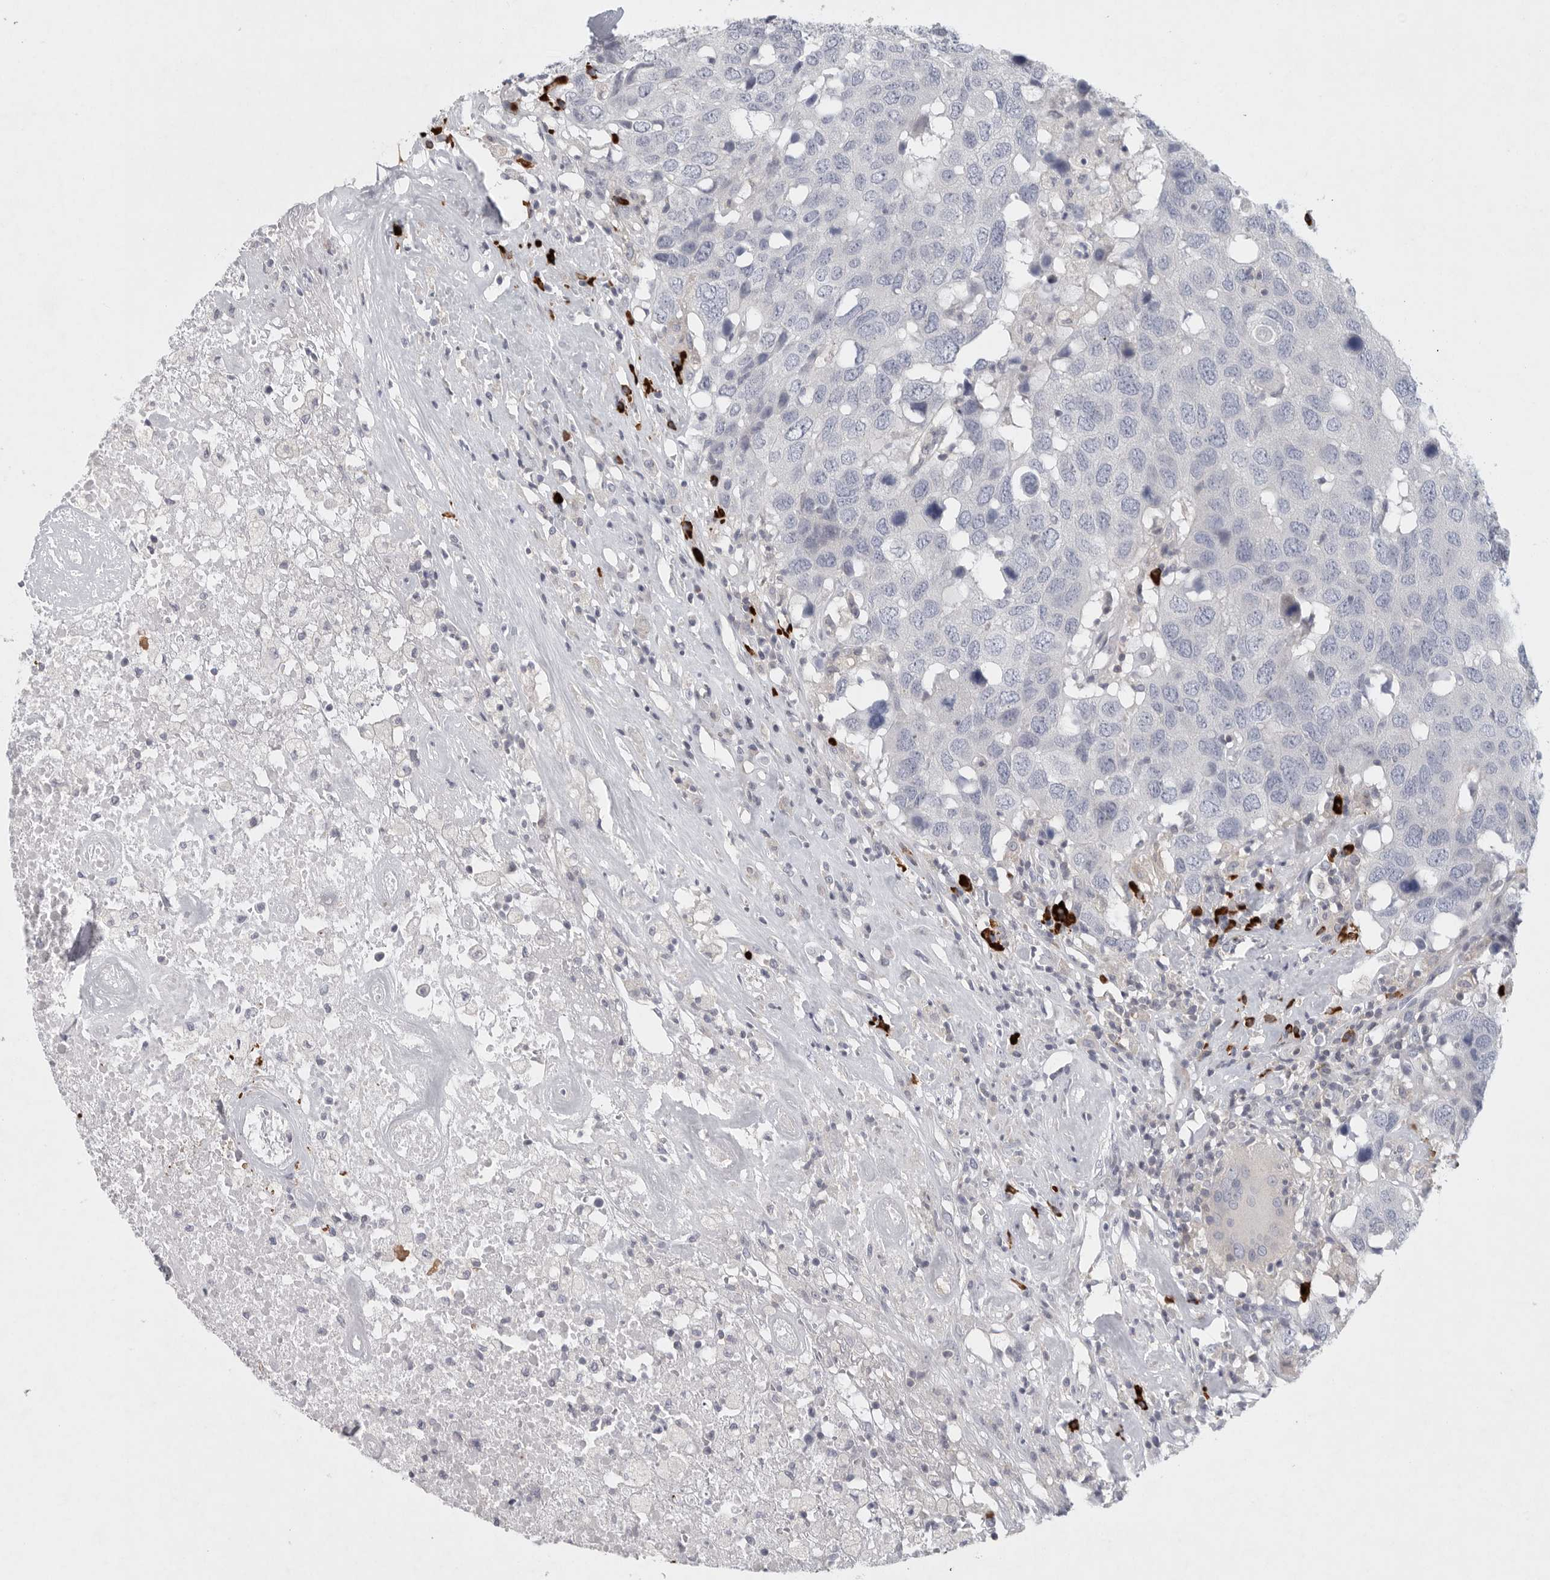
{"staining": {"intensity": "negative", "quantity": "none", "location": "none"}, "tissue": "head and neck cancer", "cell_type": "Tumor cells", "image_type": "cancer", "snomed": [{"axis": "morphology", "description": "Squamous cell carcinoma, NOS"}, {"axis": "topography", "description": "Head-Neck"}], "caption": "Immunohistochemical staining of head and neck cancer (squamous cell carcinoma) displays no significant positivity in tumor cells.", "gene": "TMEM69", "patient": {"sex": "male", "age": 66}}